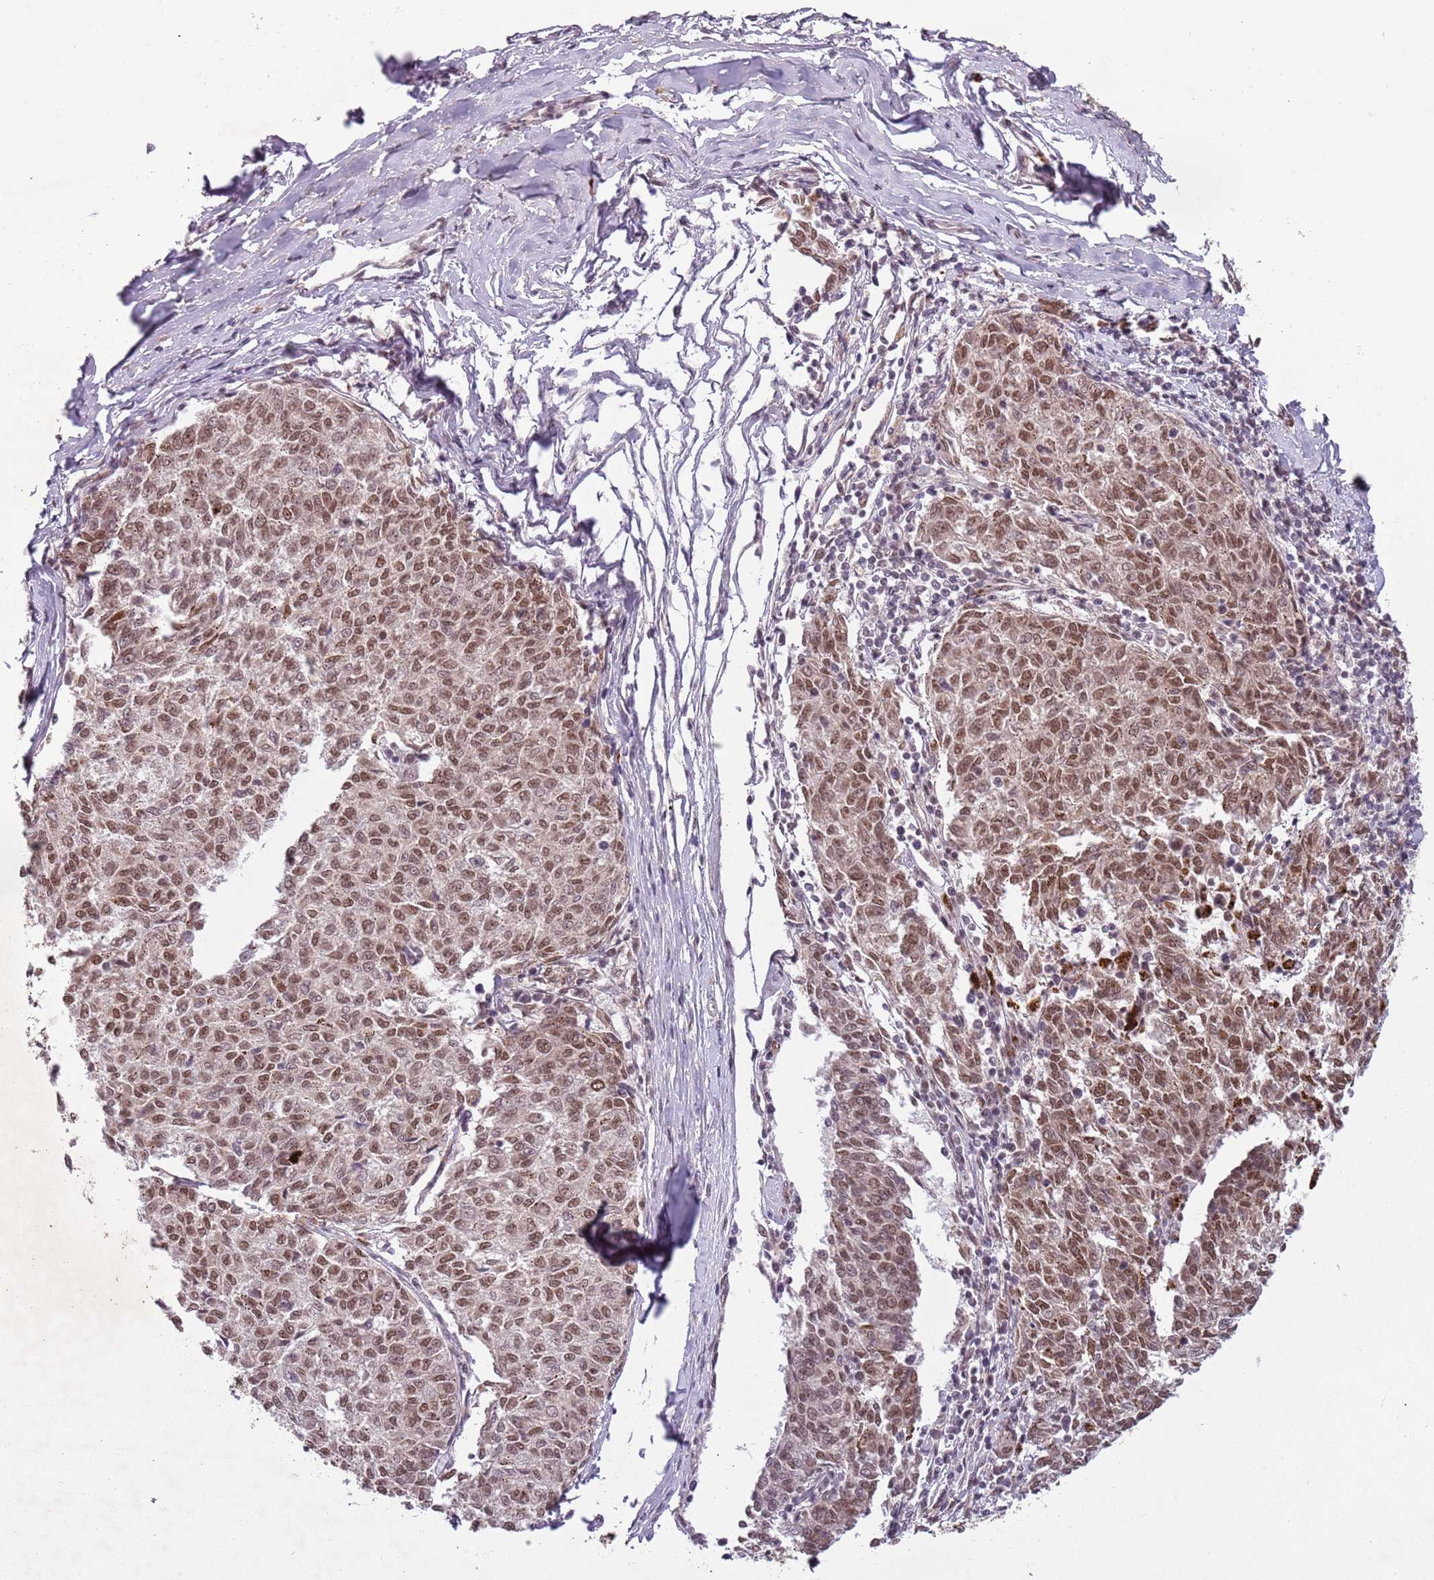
{"staining": {"intensity": "moderate", "quantity": ">75%", "location": "nuclear"}, "tissue": "melanoma", "cell_type": "Tumor cells", "image_type": "cancer", "snomed": [{"axis": "morphology", "description": "Malignant melanoma, NOS"}, {"axis": "topography", "description": "Skin"}], "caption": "High-power microscopy captured an immunohistochemistry photomicrograph of melanoma, revealing moderate nuclear staining in approximately >75% of tumor cells.", "gene": "FAM120AOS", "patient": {"sex": "female", "age": 72}}